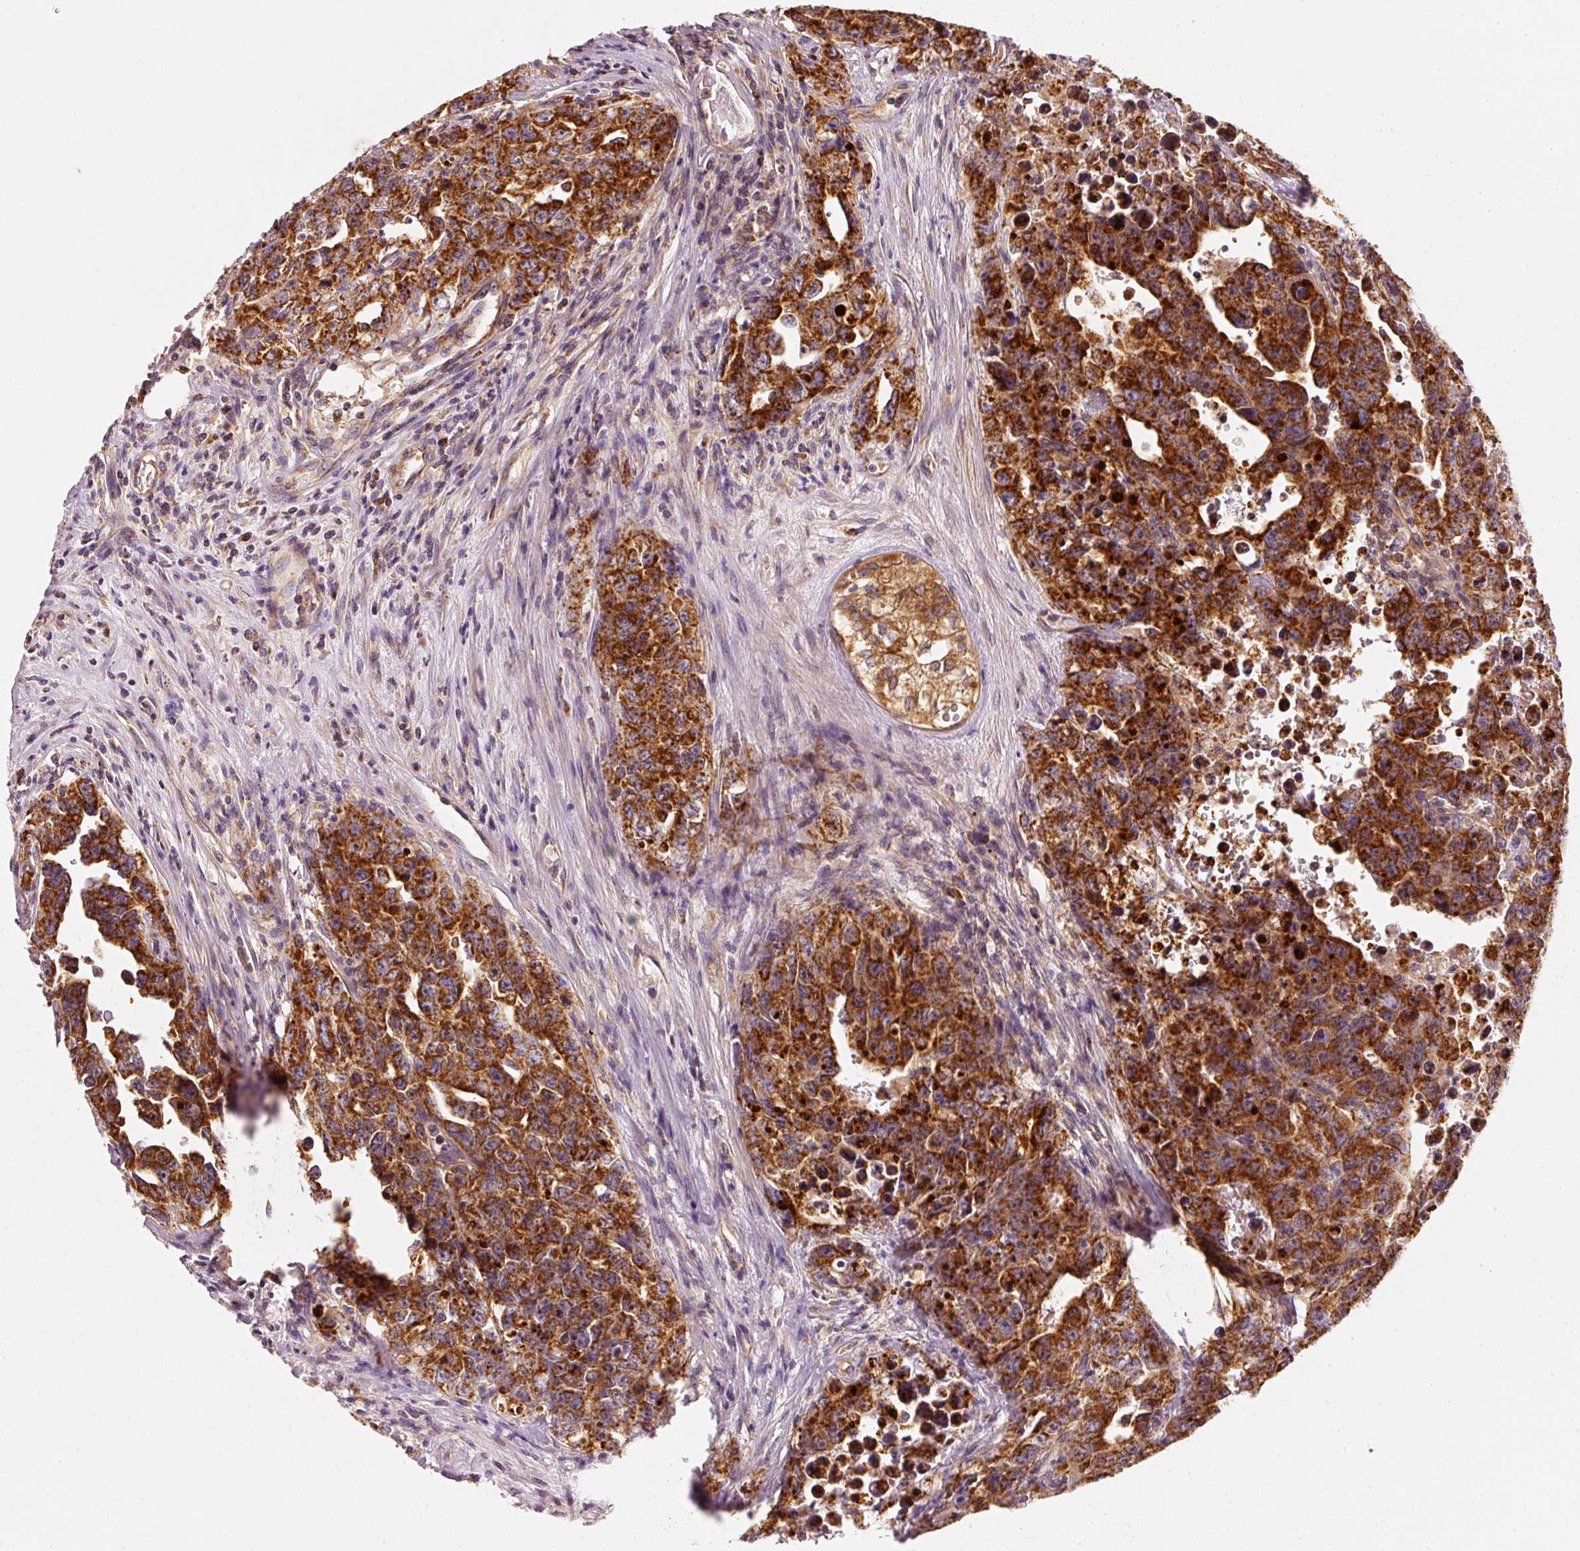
{"staining": {"intensity": "strong", "quantity": ">75%", "location": "cytoplasmic/membranous"}, "tissue": "testis cancer", "cell_type": "Tumor cells", "image_type": "cancer", "snomed": [{"axis": "morphology", "description": "Carcinoma, Embryonal, NOS"}, {"axis": "topography", "description": "Testis"}], "caption": "Embryonal carcinoma (testis) stained for a protein exhibits strong cytoplasmic/membranous positivity in tumor cells.", "gene": "TOMM40", "patient": {"sex": "male", "age": 24}}